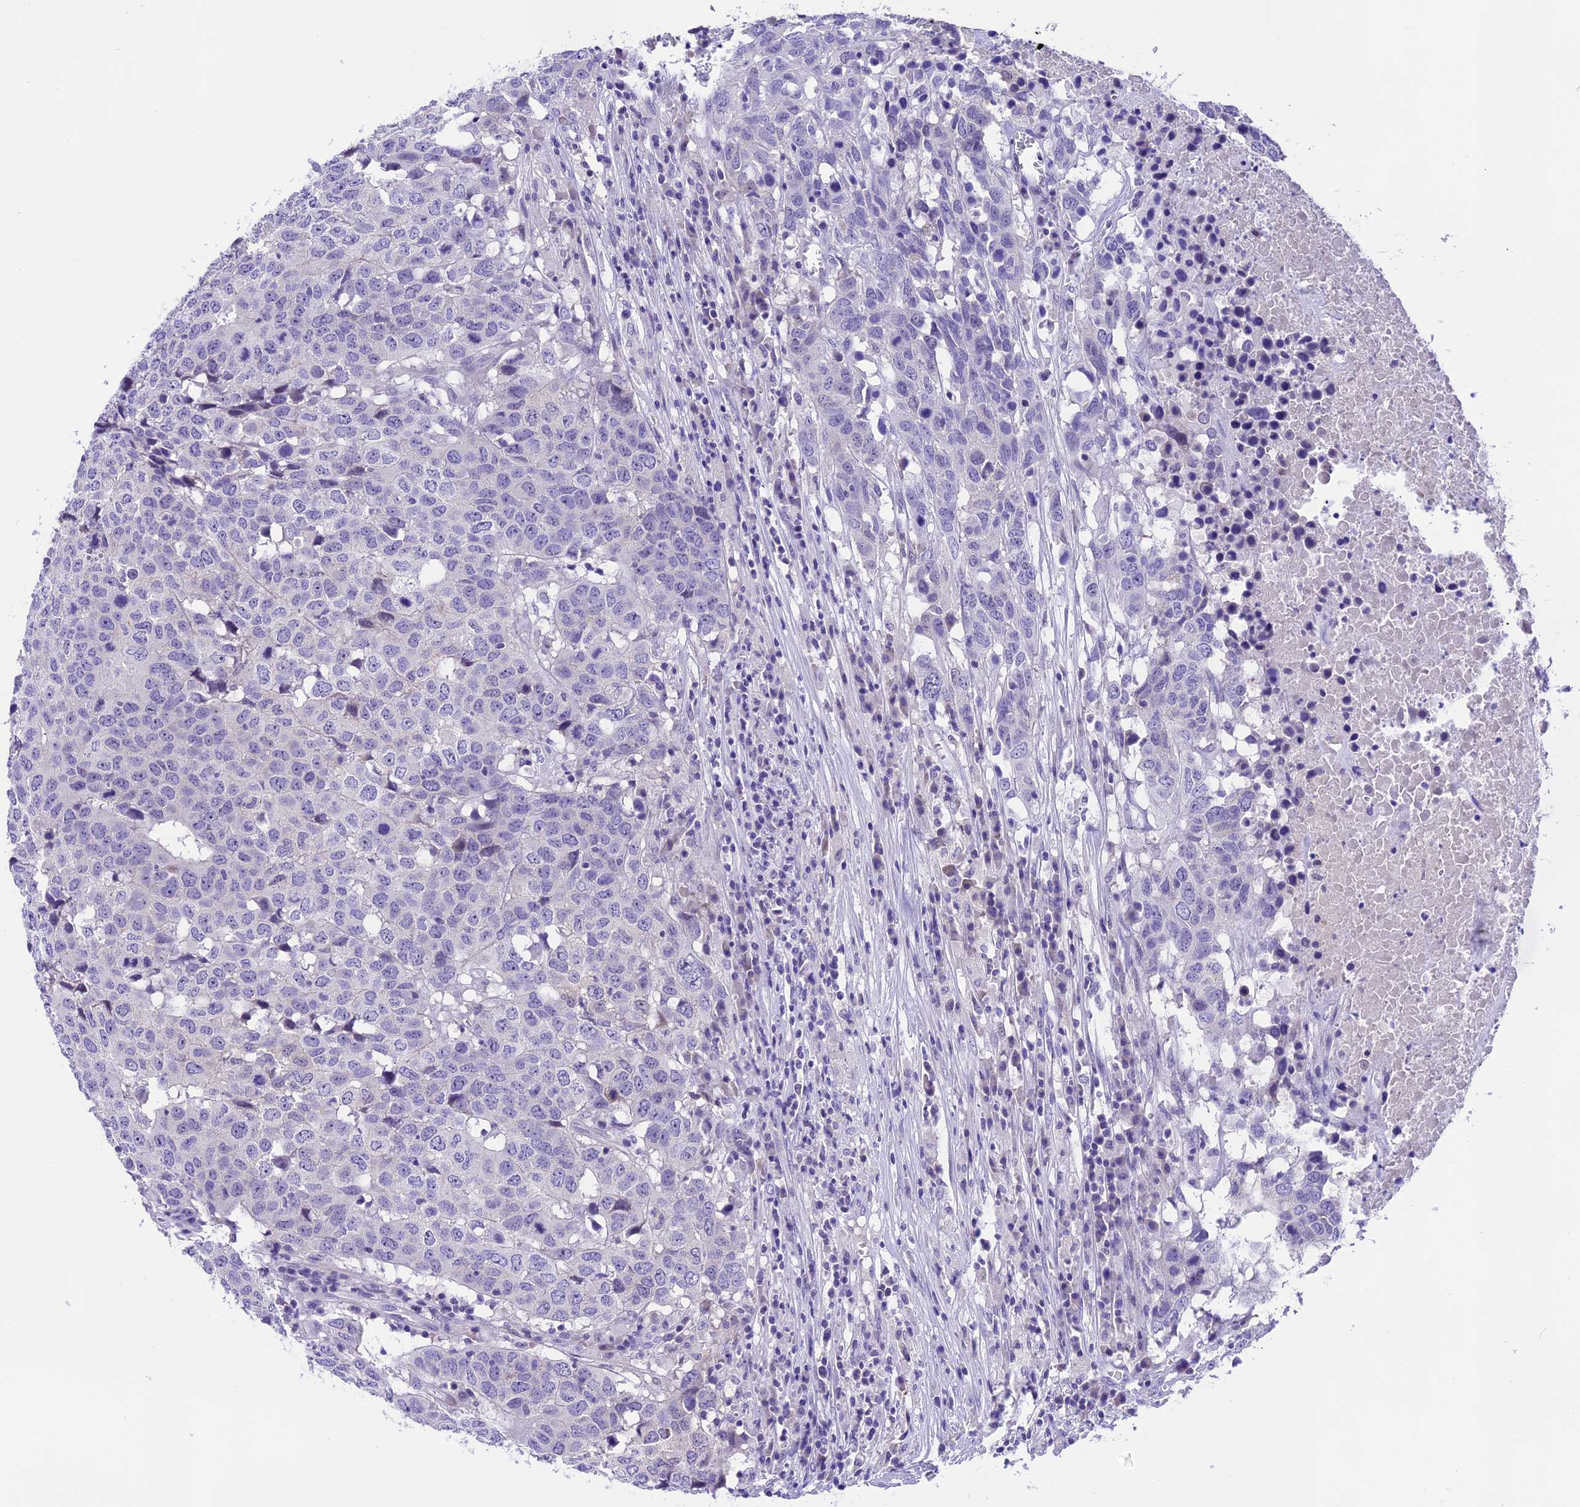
{"staining": {"intensity": "negative", "quantity": "none", "location": "none"}, "tissue": "head and neck cancer", "cell_type": "Tumor cells", "image_type": "cancer", "snomed": [{"axis": "morphology", "description": "Squamous cell carcinoma, NOS"}, {"axis": "topography", "description": "Head-Neck"}], "caption": "A high-resolution image shows immunohistochemistry staining of head and neck cancer, which displays no significant staining in tumor cells. (DAB immunohistochemistry visualized using brightfield microscopy, high magnification).", "gene": "PRR15", "patient": {"sex": "male", "age": 66}}